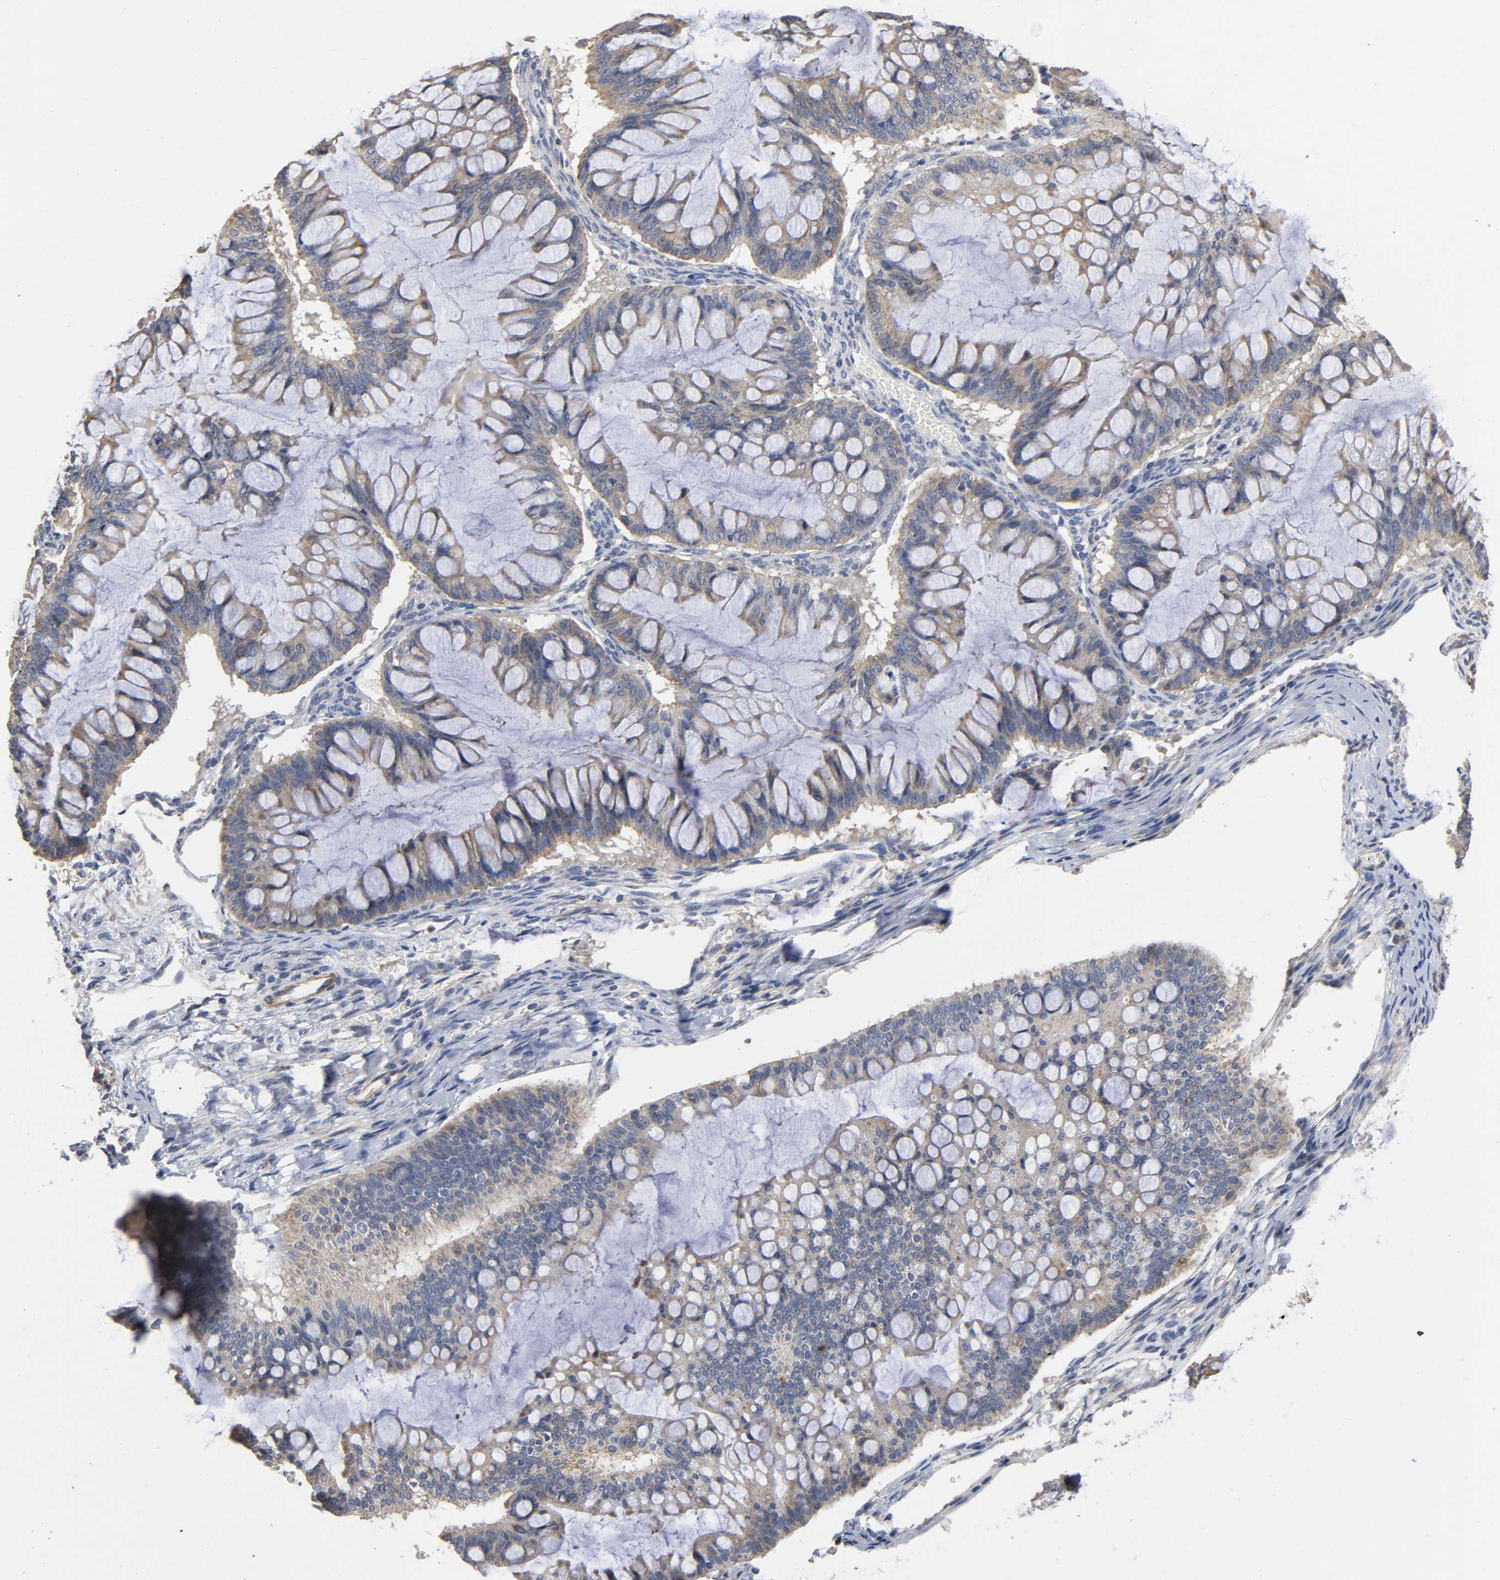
{"staining": {"intensity": "moderate", "quantity": ">75%", "location": "cytoplasmic/membranous"}, "tissue": "ovarian cancer", "cell_type": "Tumor cells", "image_type": "cancer", "snomed": [{"axis": "morphology", "description": "Cystadenocarcinoma, mucinous, NOS"}, {"axis": "topography", "description": "Ovary"}], "caption": "DAB immunohistochemical staining of human ovarian cancer (mucinous cystadenocarcinoma) exhibits moderate cytoplasmic/membranous protein expression in about >75% of tumor cells. (DAB IHC, brown staining for protein, blue staining for nuclei).", "gene": "SYT16", "patient": {"sex": "female", "age": 73}}